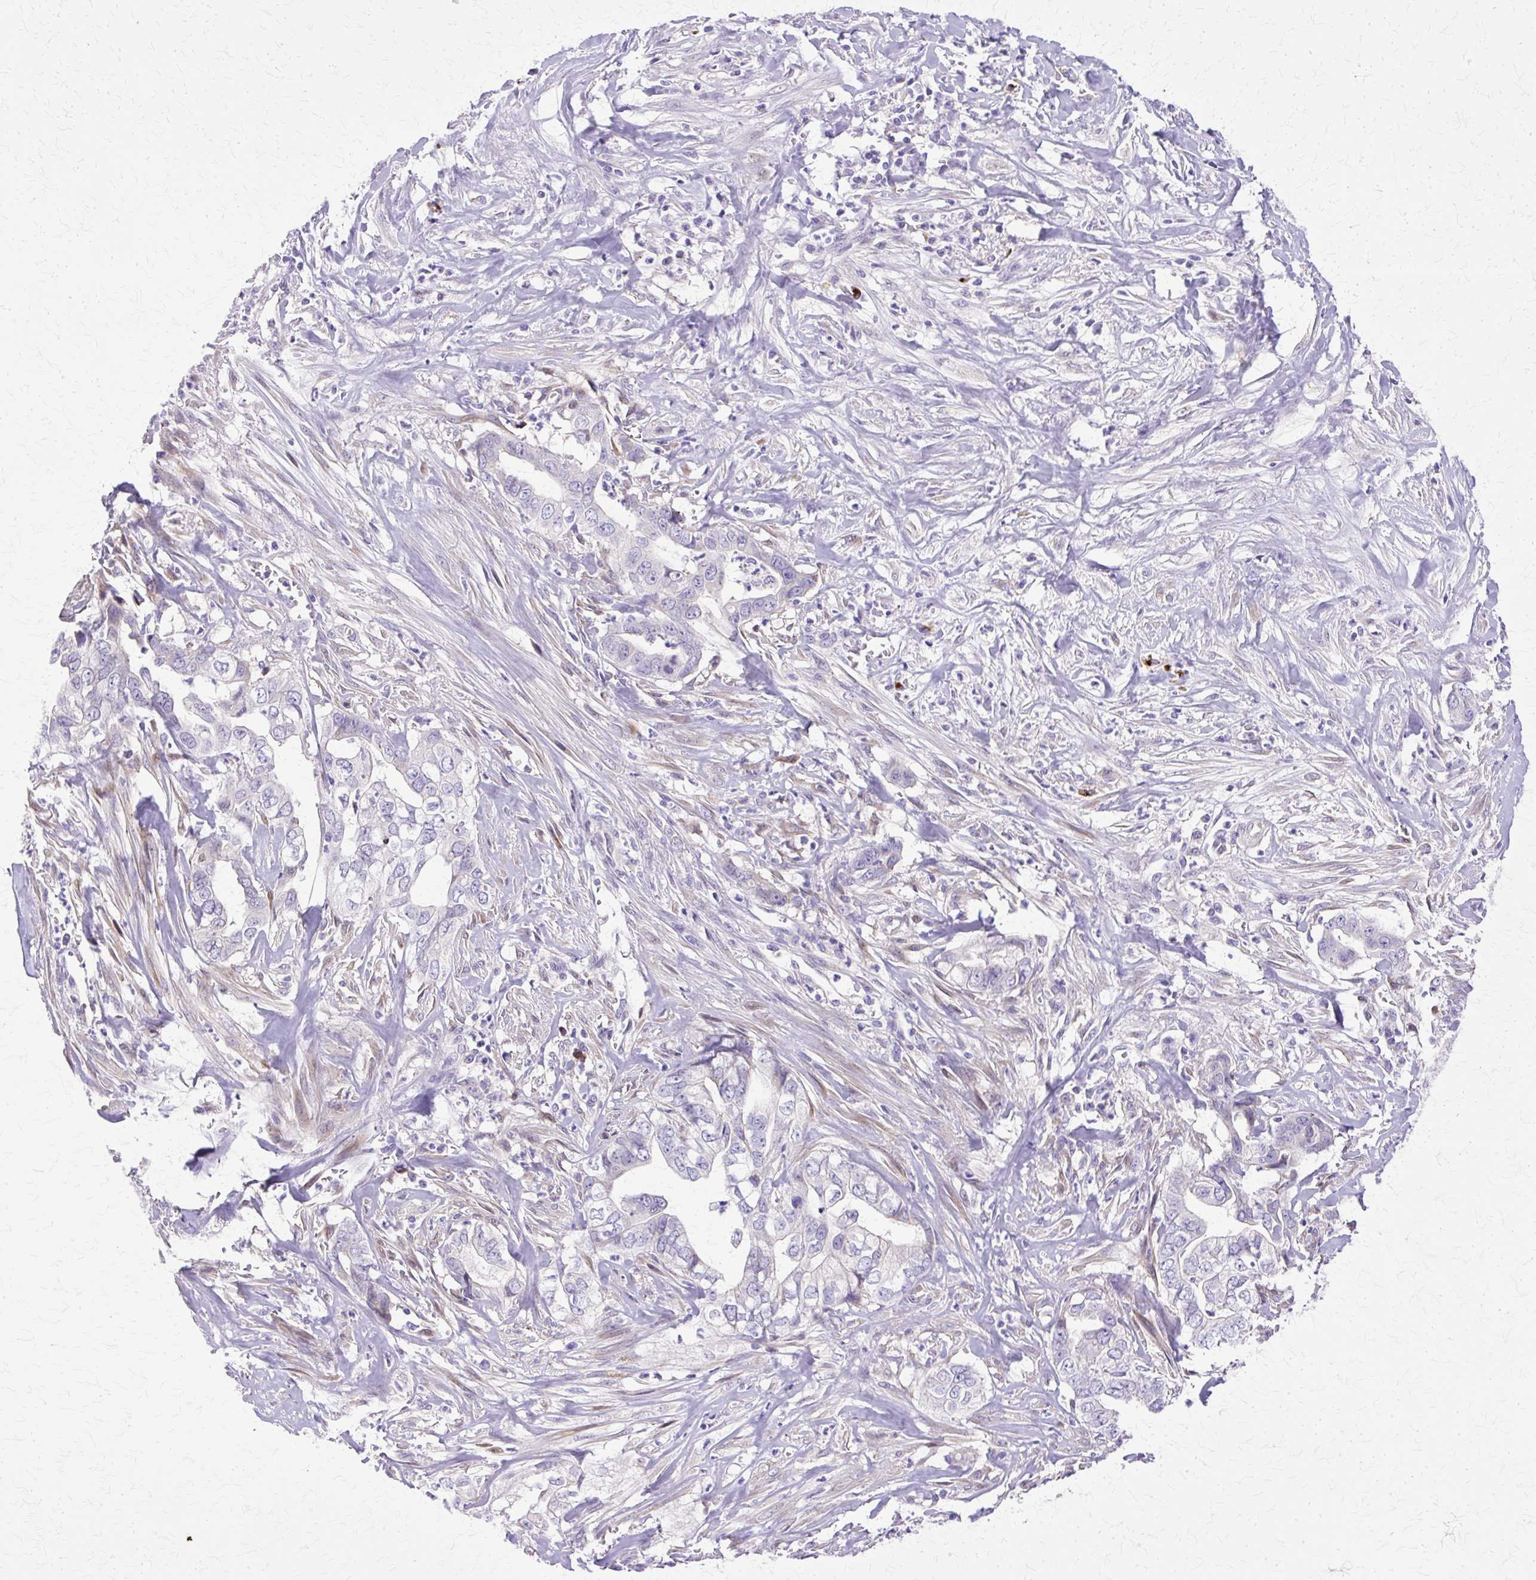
{"staining": {"intensity": "negative", "quantity": "none", "location": "none"}, "tissue": "liver cancer", "cell_type": "Tumor cells", "image_type": "cancer", "snomed": [{"axis": "morphology", "description": "Cholangiocarcinoma"}, {"axis": "topography", "description": "Liver"}], "caption": "DAB (3,3'-diaminobenzidine) immunohistochemical staining of human cholangiocarcinoma (liver) demonstrates no significant positivity in tumor cells.", "gene": "TBC1D3G", "patient": {"sex": "female", "age": 79}}